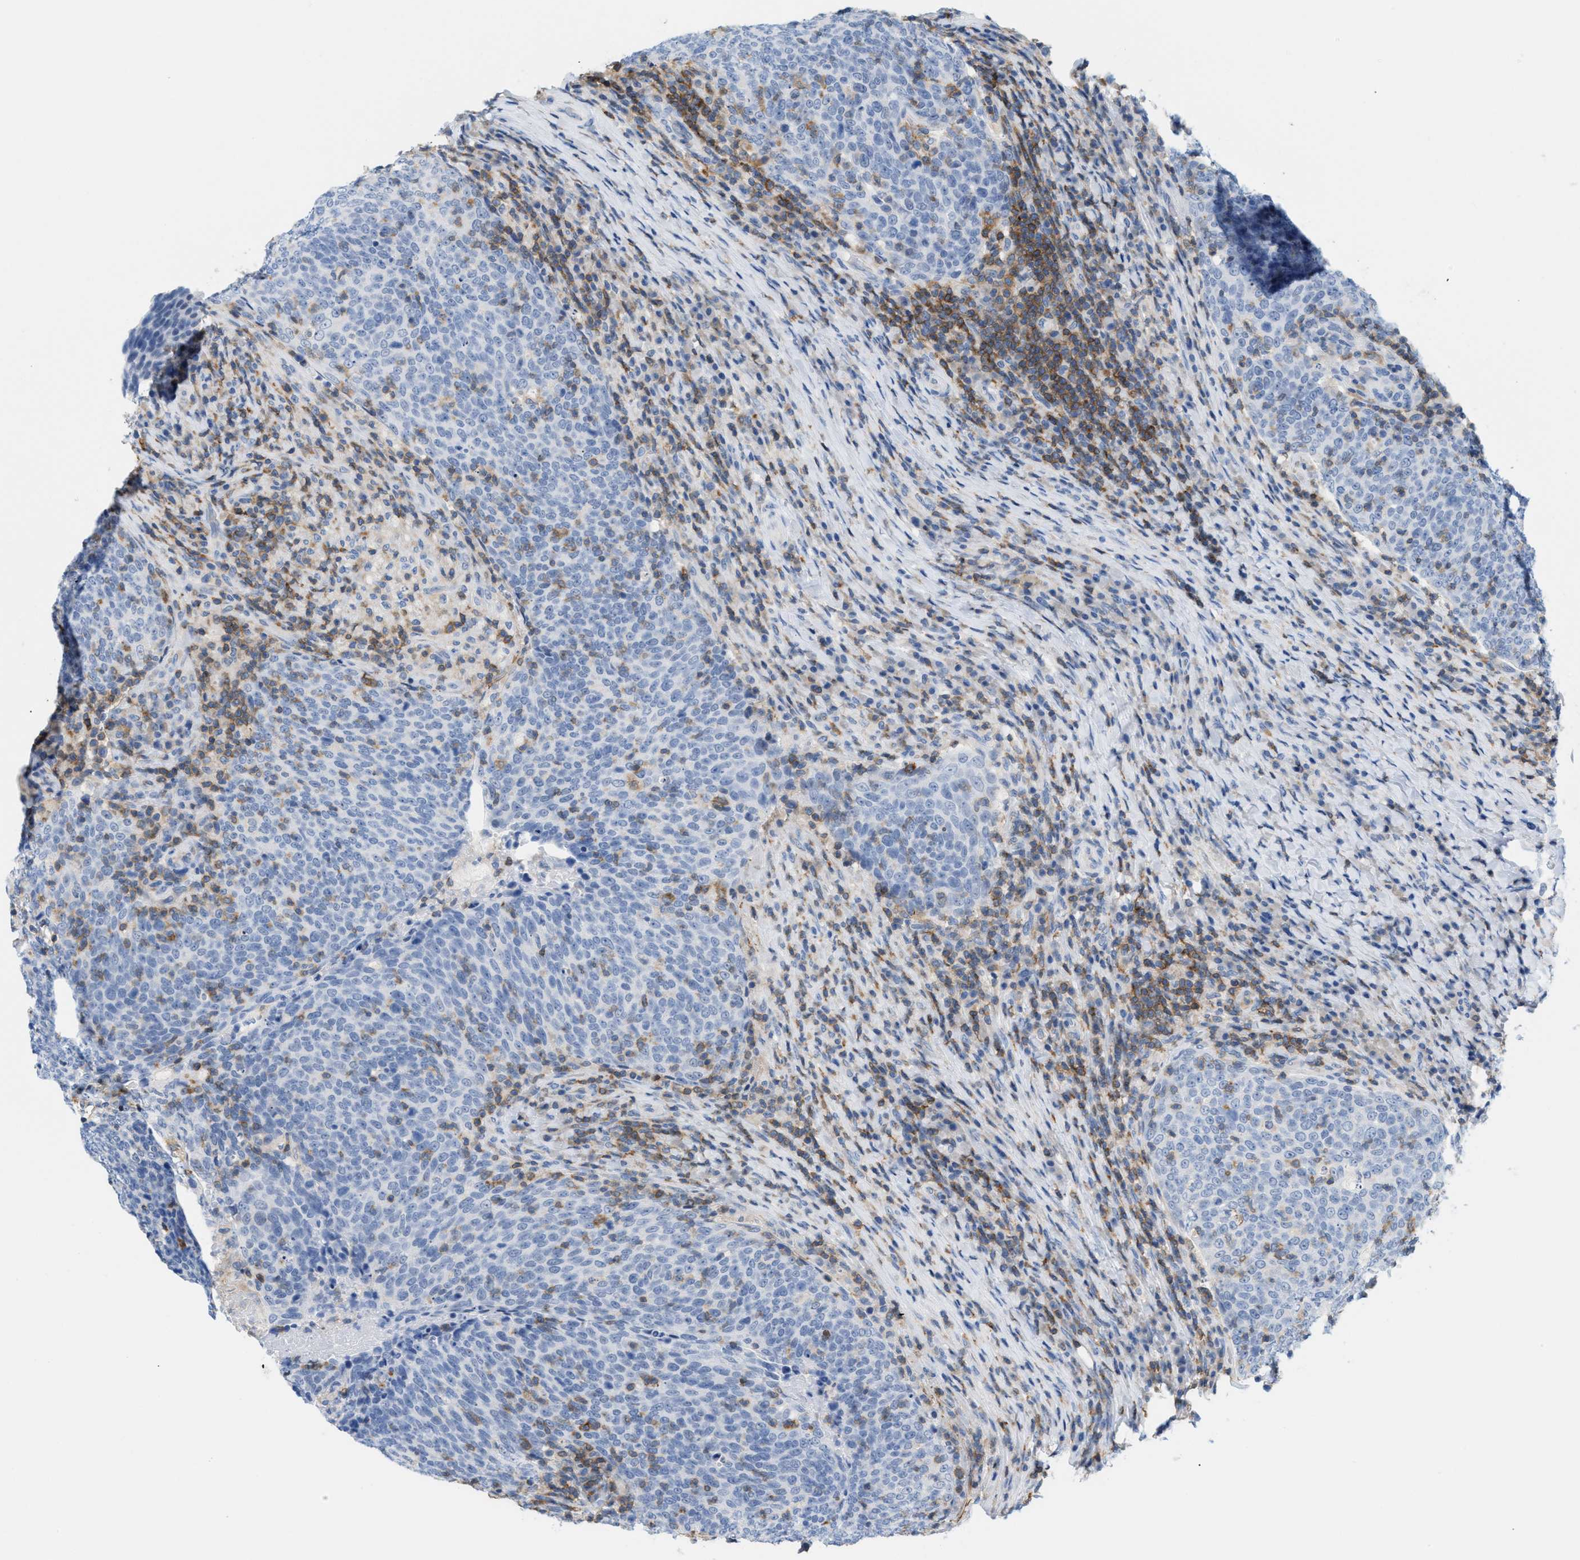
{"staining": {"intensity": "negative", "quantity": "none", "location": "none"}, "tissue": "head and neck cancer", "cell_type": "Tumor cells", "image_type": "cancer", "snomed": [{"axis": "morphology", "description": "Squamous cell carcinoma, NOS"}, {"axis": "morphology", "description": "Squamous cell carcinoma, metastatic, NOS"}, {"axis": "topography", "description": "Lymph node"}, {"axis": "topography", "description": "Head-Neck"}], "caption": "Immunohistochemistry of head and neck cancer shows no positivity in tumor cells.", "gene": "IL16", "patient": {"sex": "male", "age": 62}}